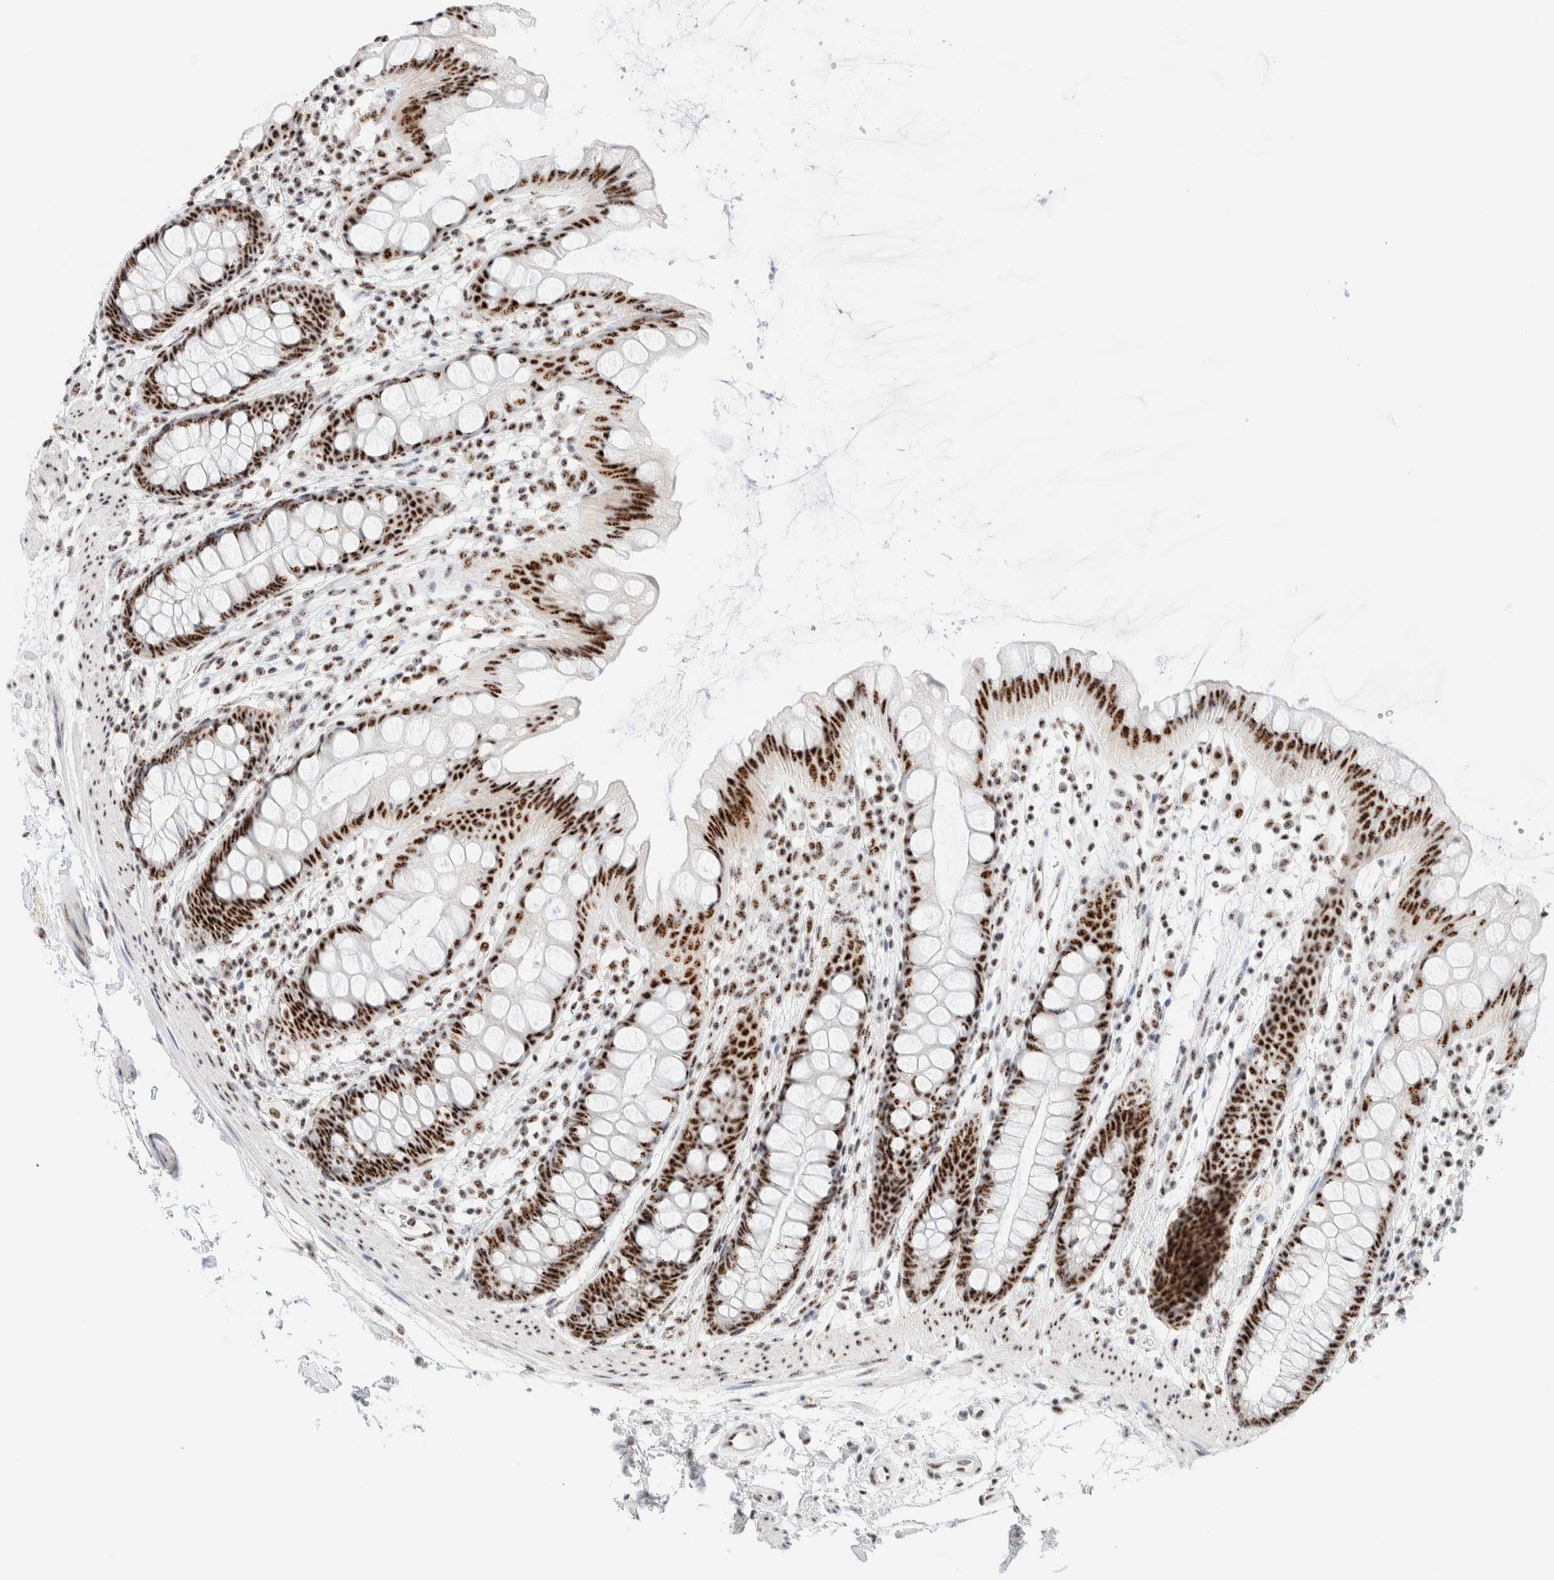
{"staining": {"intensity": "strong", "quantity": ">75%", "location": "nuclear"}, "tissue": "rectum", "cell_type": "Glandular cells", "image_type": "normal", "snomed": [{"axis": "morphology", "description": "Normal tissue, NOS"}, {"axis": "topography", "description": "Rectum"}], "caption": "The micrograph shows immunohistochemical staining of benign rectum. There is strong nuclear expression is present in about >75% of glandular cells. The protein is shown in brown color, while the nuclei are stained blue.", "gene": "SON", "patient": {"sex": "female", "age": 65}}